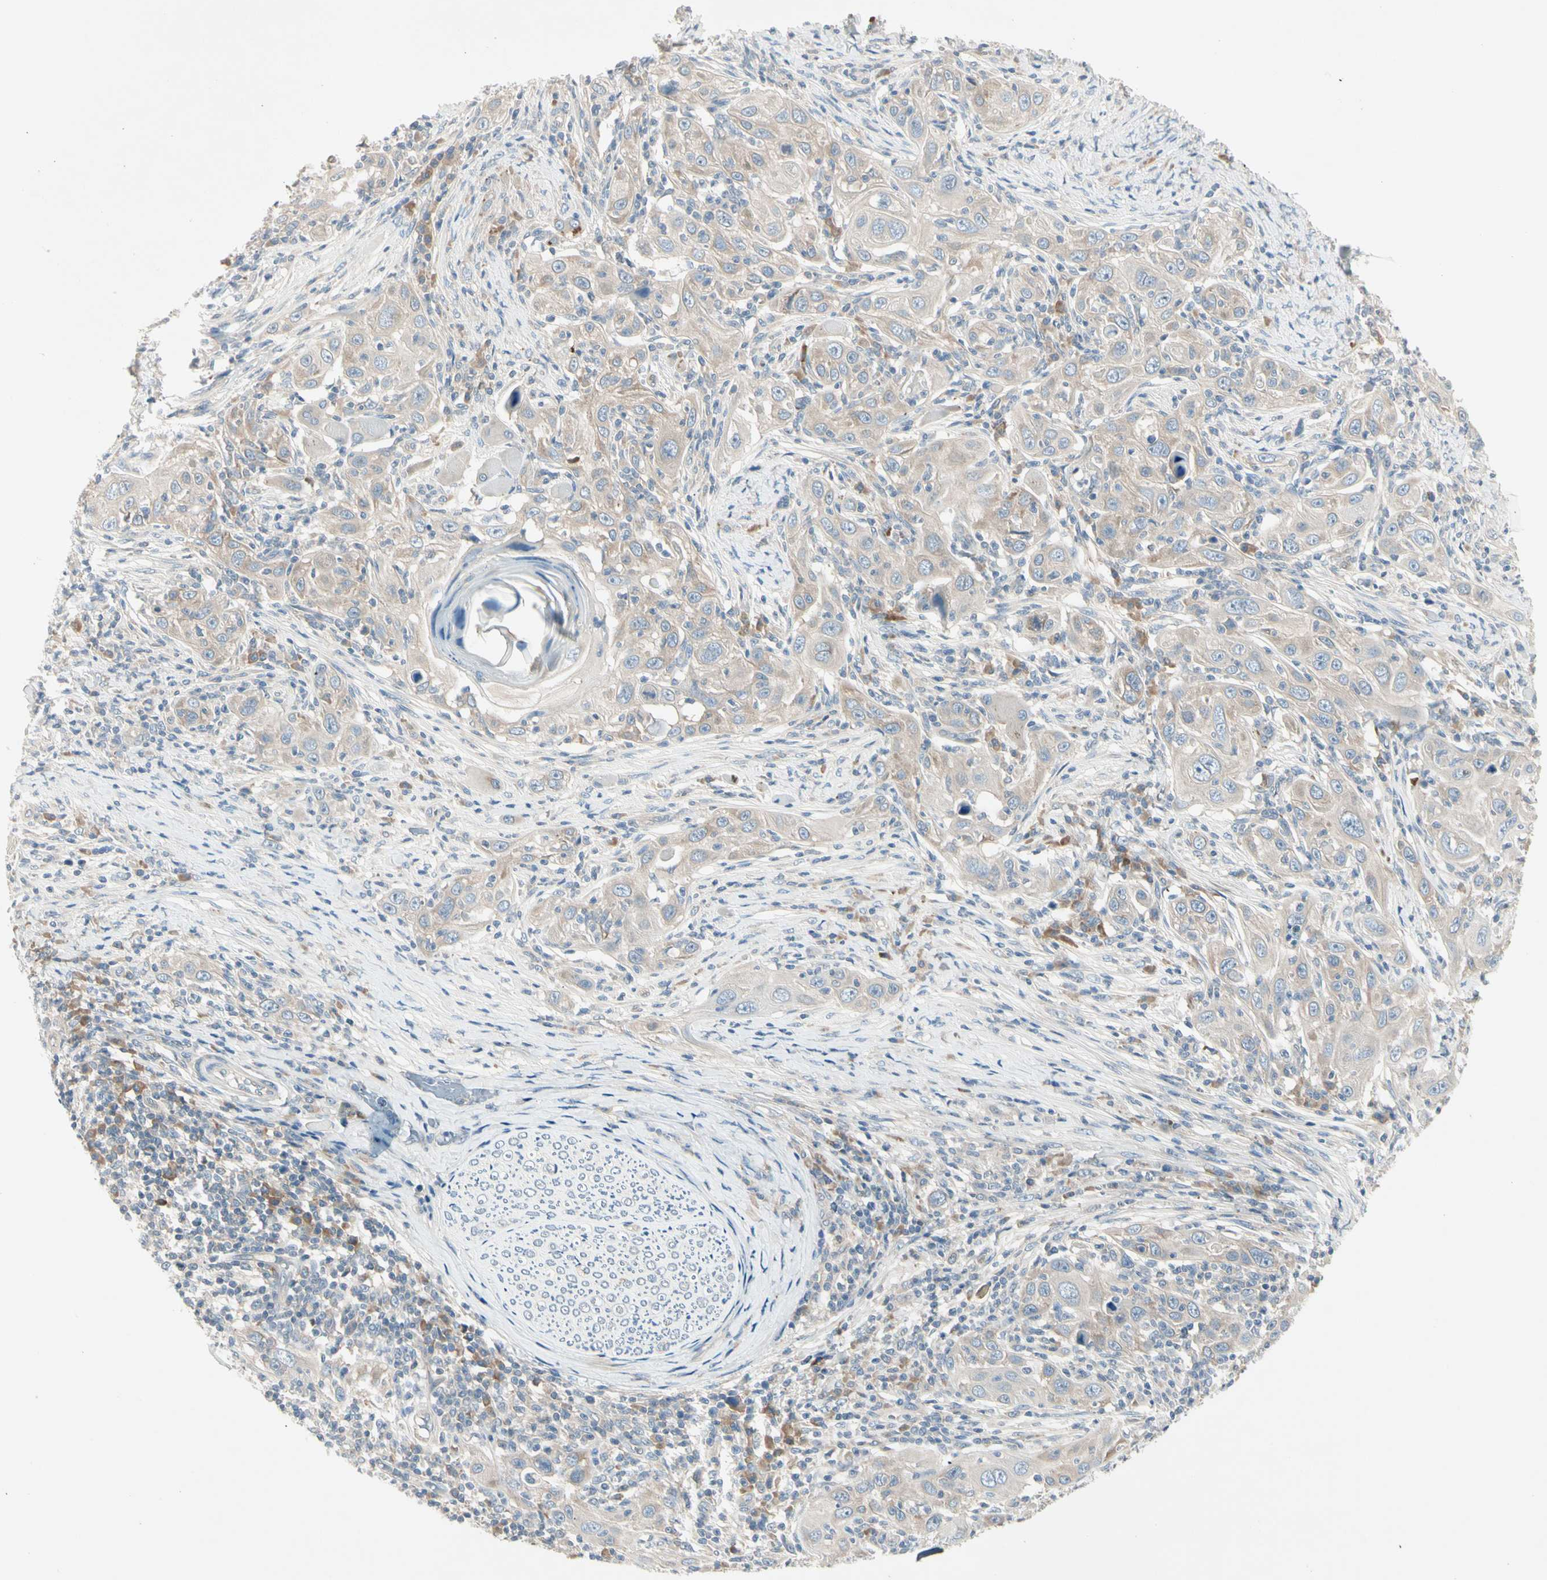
{"staining": {"intensity": "weak", "quantity": "25%-75%", "location": "cytoplasmic/membranous"}, "tissue": "skin cancer", "cell_type": "Tumor cells", "image_type": "cancer", "snomed": [{"axis": "morphology", "description": "Squamous cell carcinoma, NOS"}, {"axis": "topography", "description": "Skin"}], "caption": "About 25%-75% of tumor cells in human skin cancer reveal weak cytoplasmic/membranous protein staining as visualized by brown immunohistochemical staining.", "gene": "IL1R1", "patient": {"sex": "female", "age": 88}}